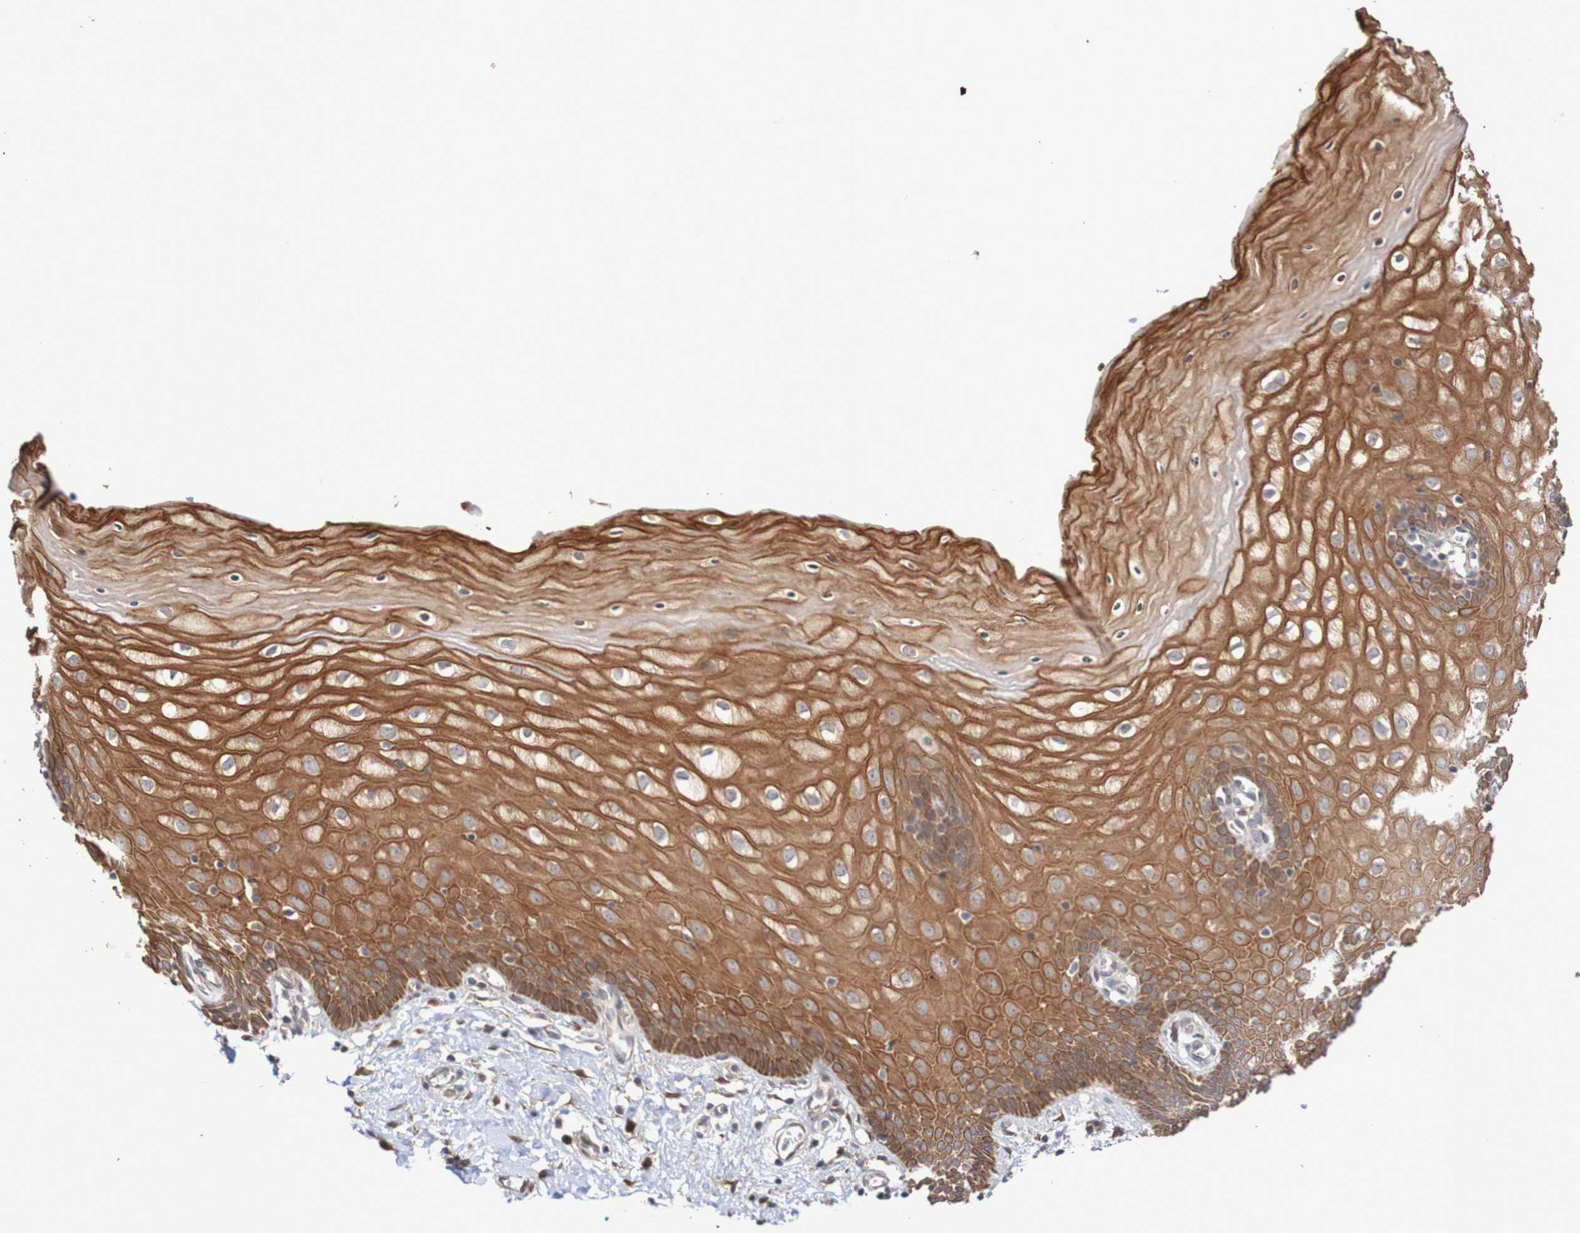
{"staining": {"intensity": "moderate", "quantity": ">75%", "location": "cytoplasmic/membranous"}, "tissue": "cervix", "cell_type": "Glandular cells", "image_type": "normal", "snomed": [{"axis": "morphology", "description": "Normal tissue, NOS"}, {"axis": "topography", "description": "Cervix"}], "caption": "Brown immunohistochemical staining in benign cervix demonstrates moderate cytoplasmic/membranous staining in about >75% of glandular cells.", "gene": "PHPT1", "patient": {"sex": "female", "age": 55}}